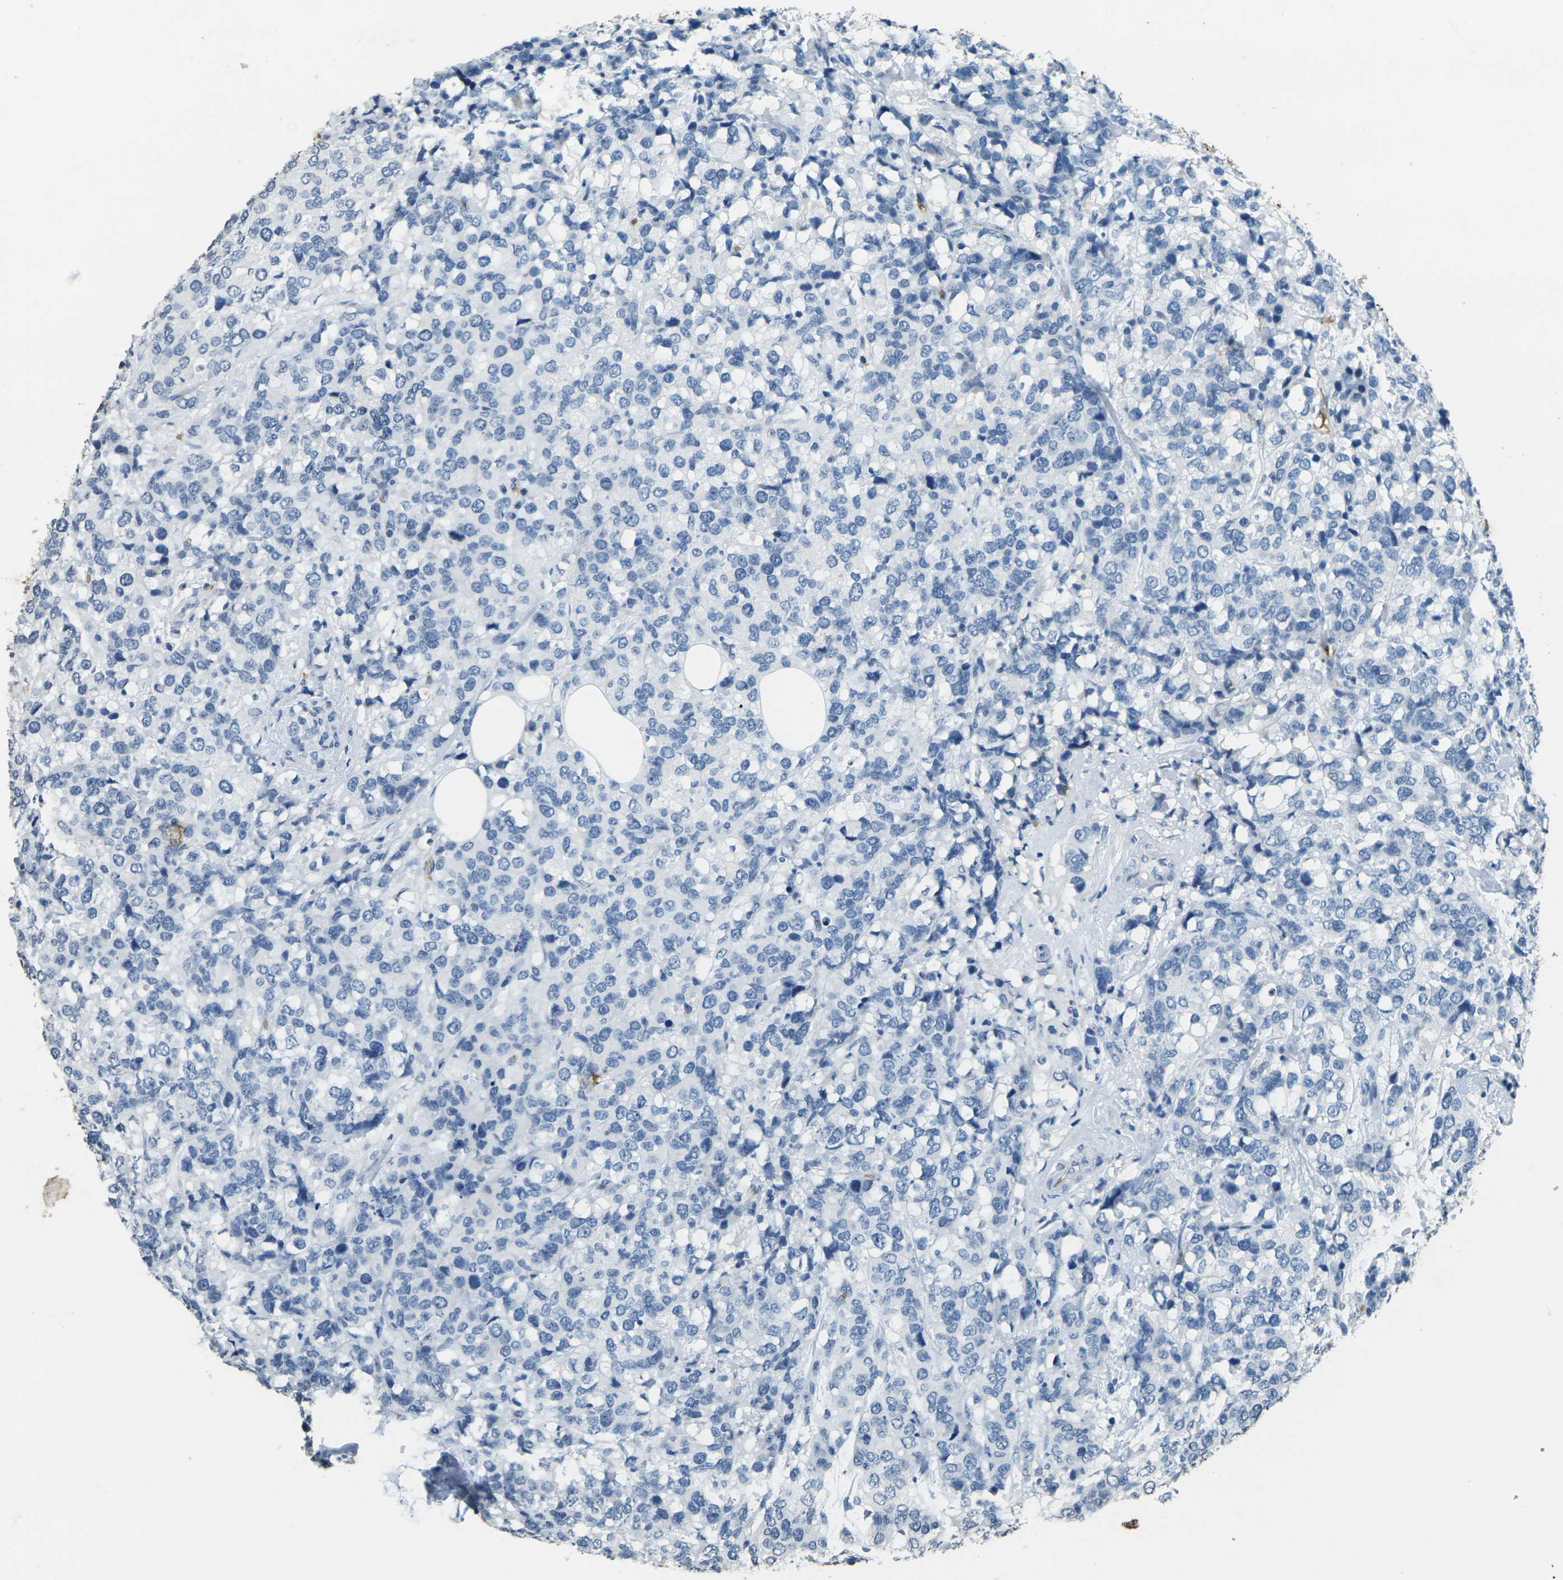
{"staining": {"intensity": "negative", "quantity": "none", "location": "none"}, "tissue": "breast cancer", "cell_type": "Tumor cells", "image_type": "cancer", "snomed": [{"axis": "morphology", "description": "Lobular carcinoma"}, {"axis": "topography", "description": "Breast"}], "caption": "Photomicrograph shows no protein staining in tumor cells of breast cancer (lobular carcinoma) tissue.", "gene": "HBB", "patient": {"sex": "female", "age": 59}}